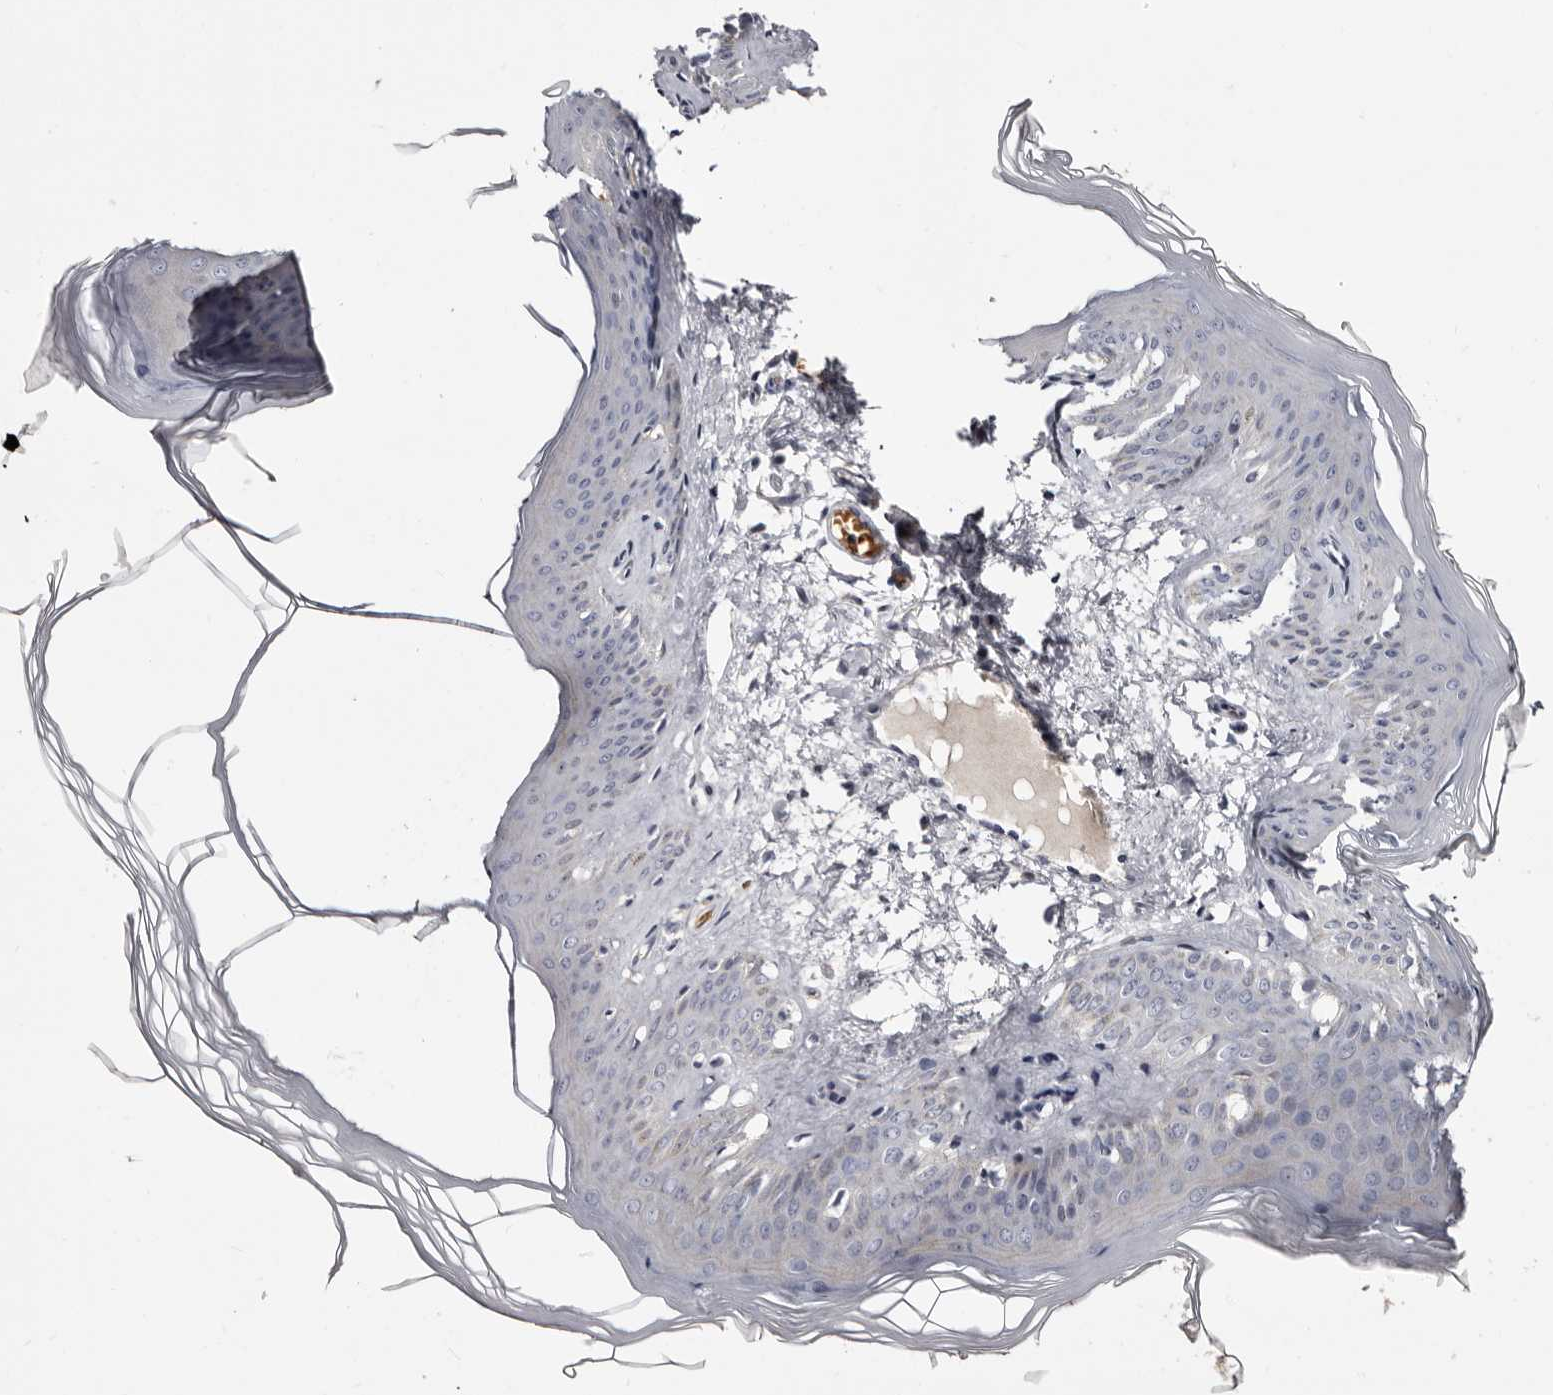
{"staining": {"intensity": "negative", "quantity": "none", "location": "none"}, "tissue": "skin", "cell_type": "Fibroblasts", "image_type": "normal", "snomed": [{"axis": "morphology", "description": "Normal tissue, NOS"}, {"axis": "topography", "description": "Skin"}], "caption": "DAB immunohistochemical staining of benign human skin reveals no significant positivity in fibroblasts.", "gene": "BPGM", "patient": {"sex": "female", "age": 27}}